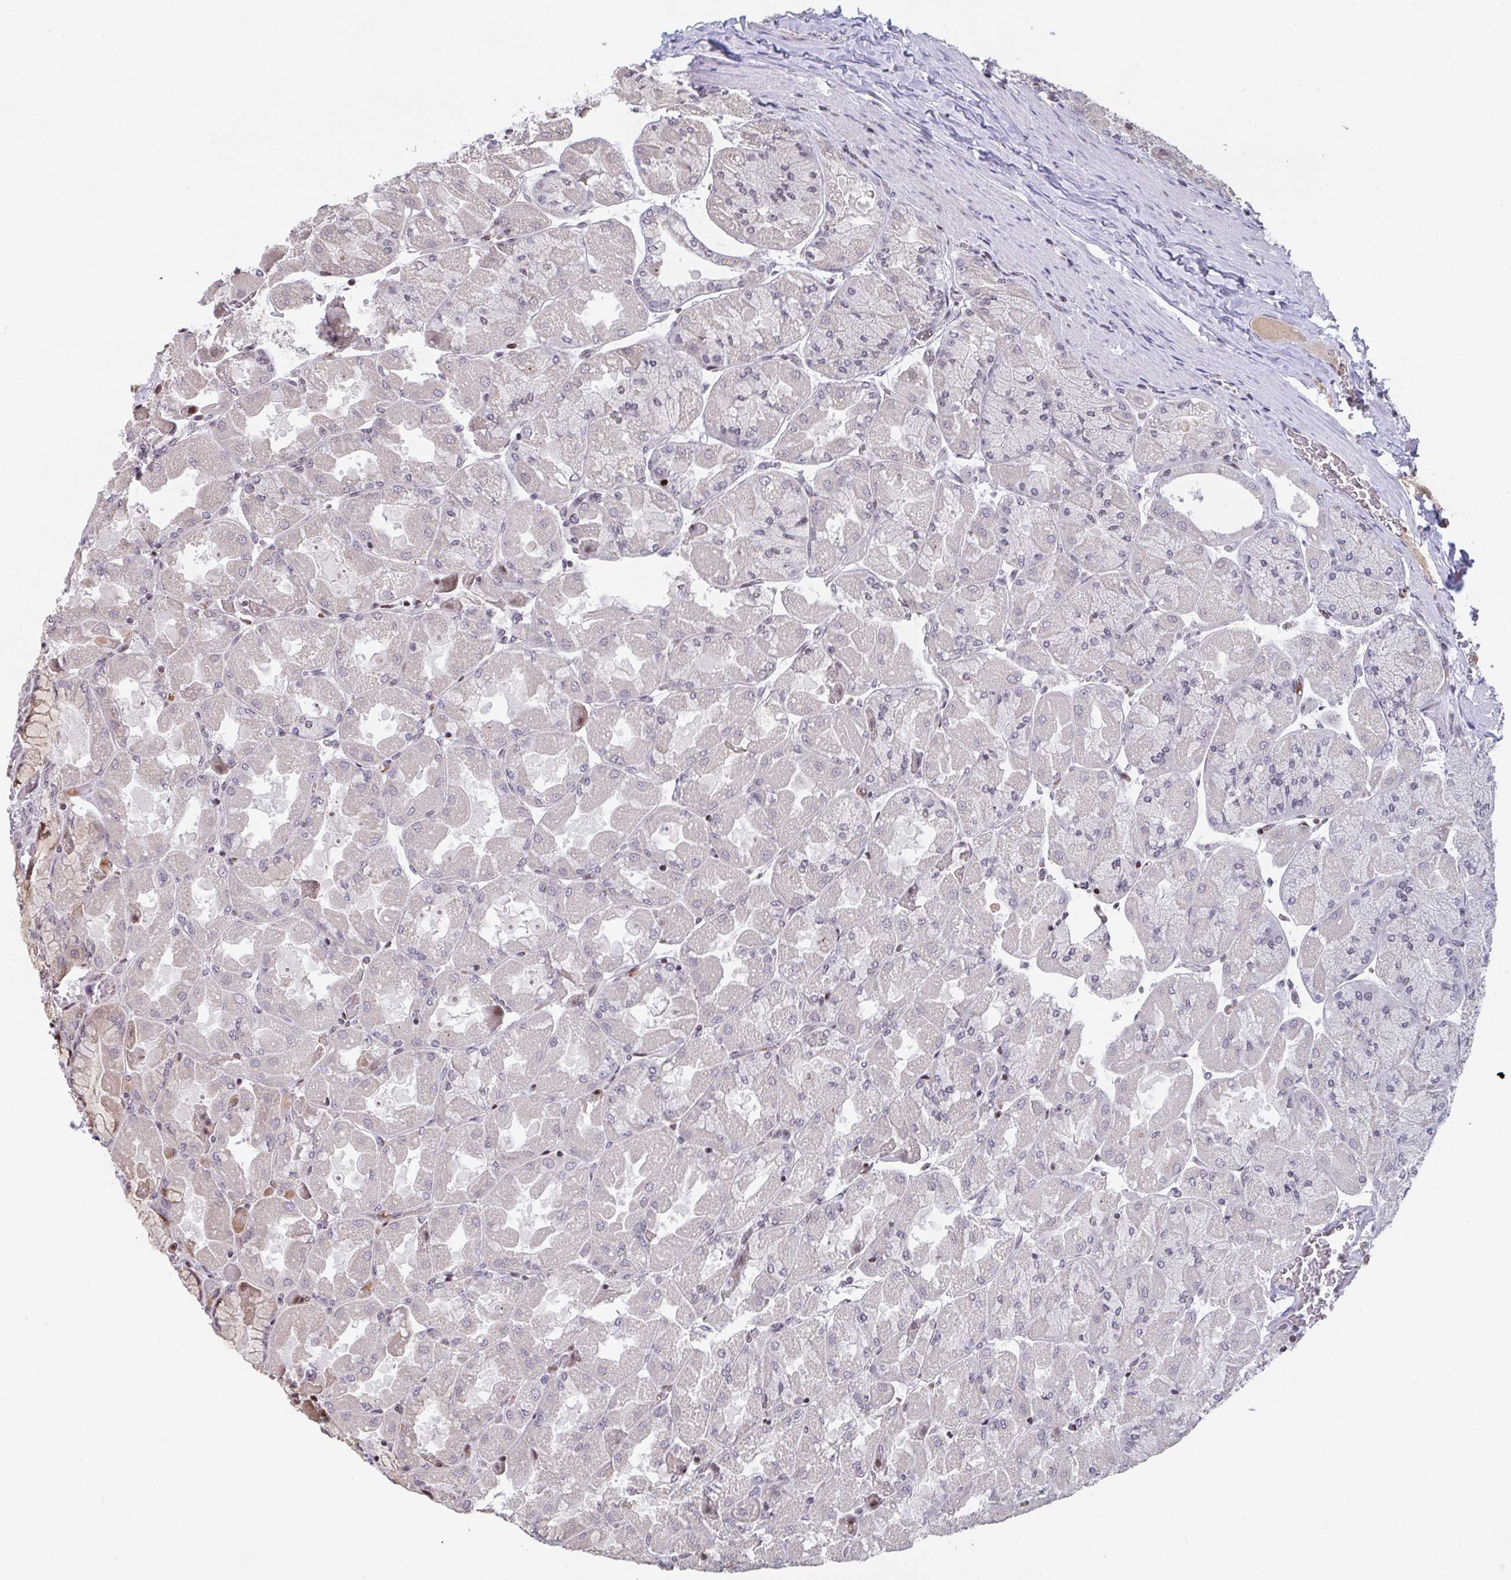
{"staining": {"intensity": "moderate", "quantity": "25%-75%", "location": "nuclear"}, "tissue": "stomach", "cell_type": "Glandular cells", "image_type": "normal", "snomed": [{"axis": "morphology", "description": "Normal tissue, NOS"}, {"axis": "topography", "description": "Stomach"}], "caption": "Stomach stained with IHC reveals moderate nuclear staining in approximately 25%-75% of glandular cells.", "gene": "PCDHB8", "patient": {"sex": "female", "age": 61}}